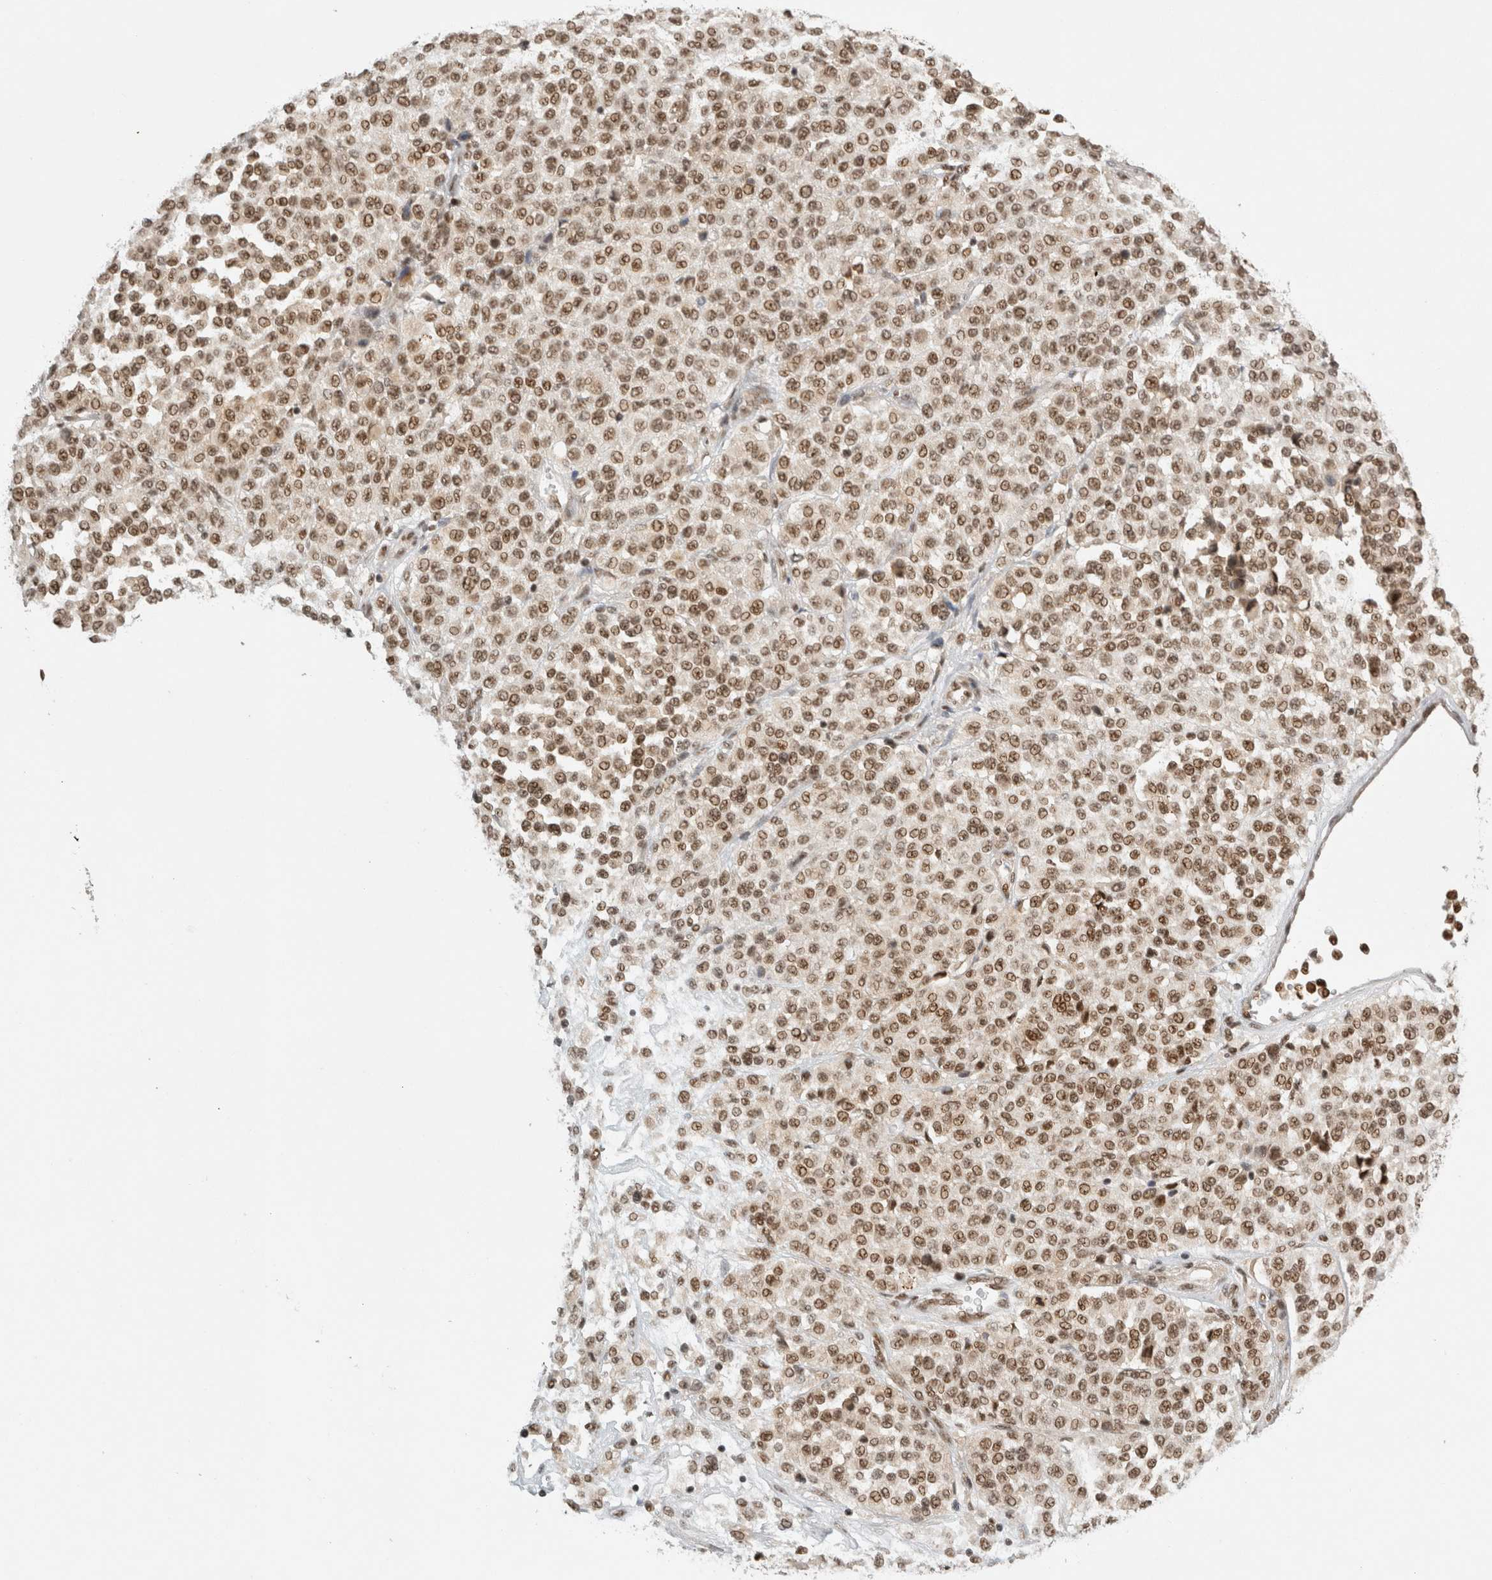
{"staining": {"intensity": "moderate", "quantity": ">75%", "location": "nuclear"}, "tissue": "melanoma", "cell_type": "Tumor cells", "image_type": "cancer", "snomed": [{"axis": "morphology", "description": "Malignant melanoma, Metastatic site"}, {"axis": "topography", "description": "Pancreas"}], "caption": "This photomicrograph shows IHC staining of human melanoma, with medium moderate nuclear positivity in approximately >75% of tumor cells.", "gene": "EBNA1BP2", "patient": {"sex": "female", "age": 30}}